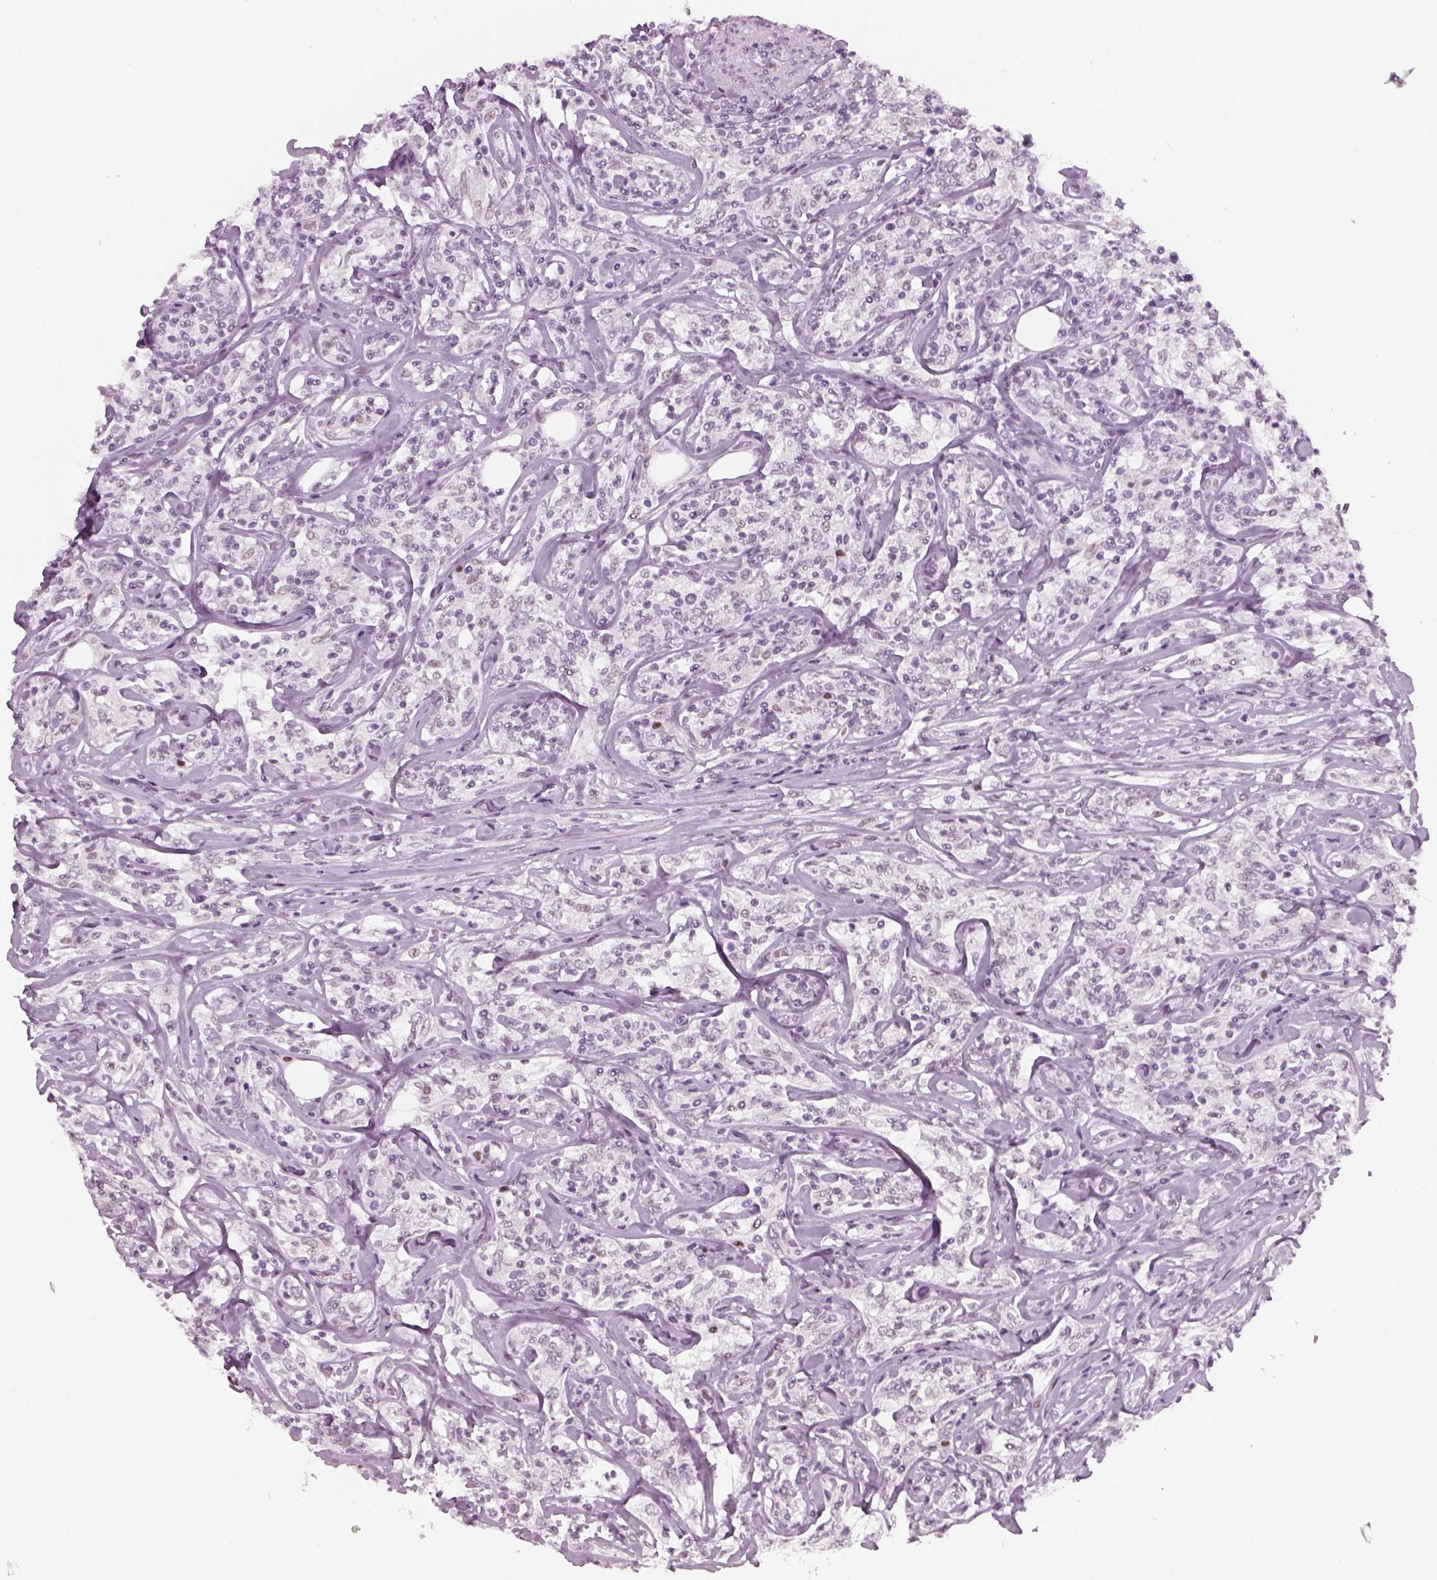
{"staining": {"intensity": "negative", "quantity": "none", "location": "none"}, "tissue": "lymphoma", "cell_type": "Tumor cells", "image_type": "cancer", "snomed": [{"axis": "morphology", "description": "Malignant lymphoma, non-Hodgkin's type, High grade"}, {"axis": "topography", "description": "Lymph node"}], "caption": "IHC of human lymphoma reveals no expression in tumor cells.", "gene": "KCNG2", "patient": {"sex": "female", "age": 84}}